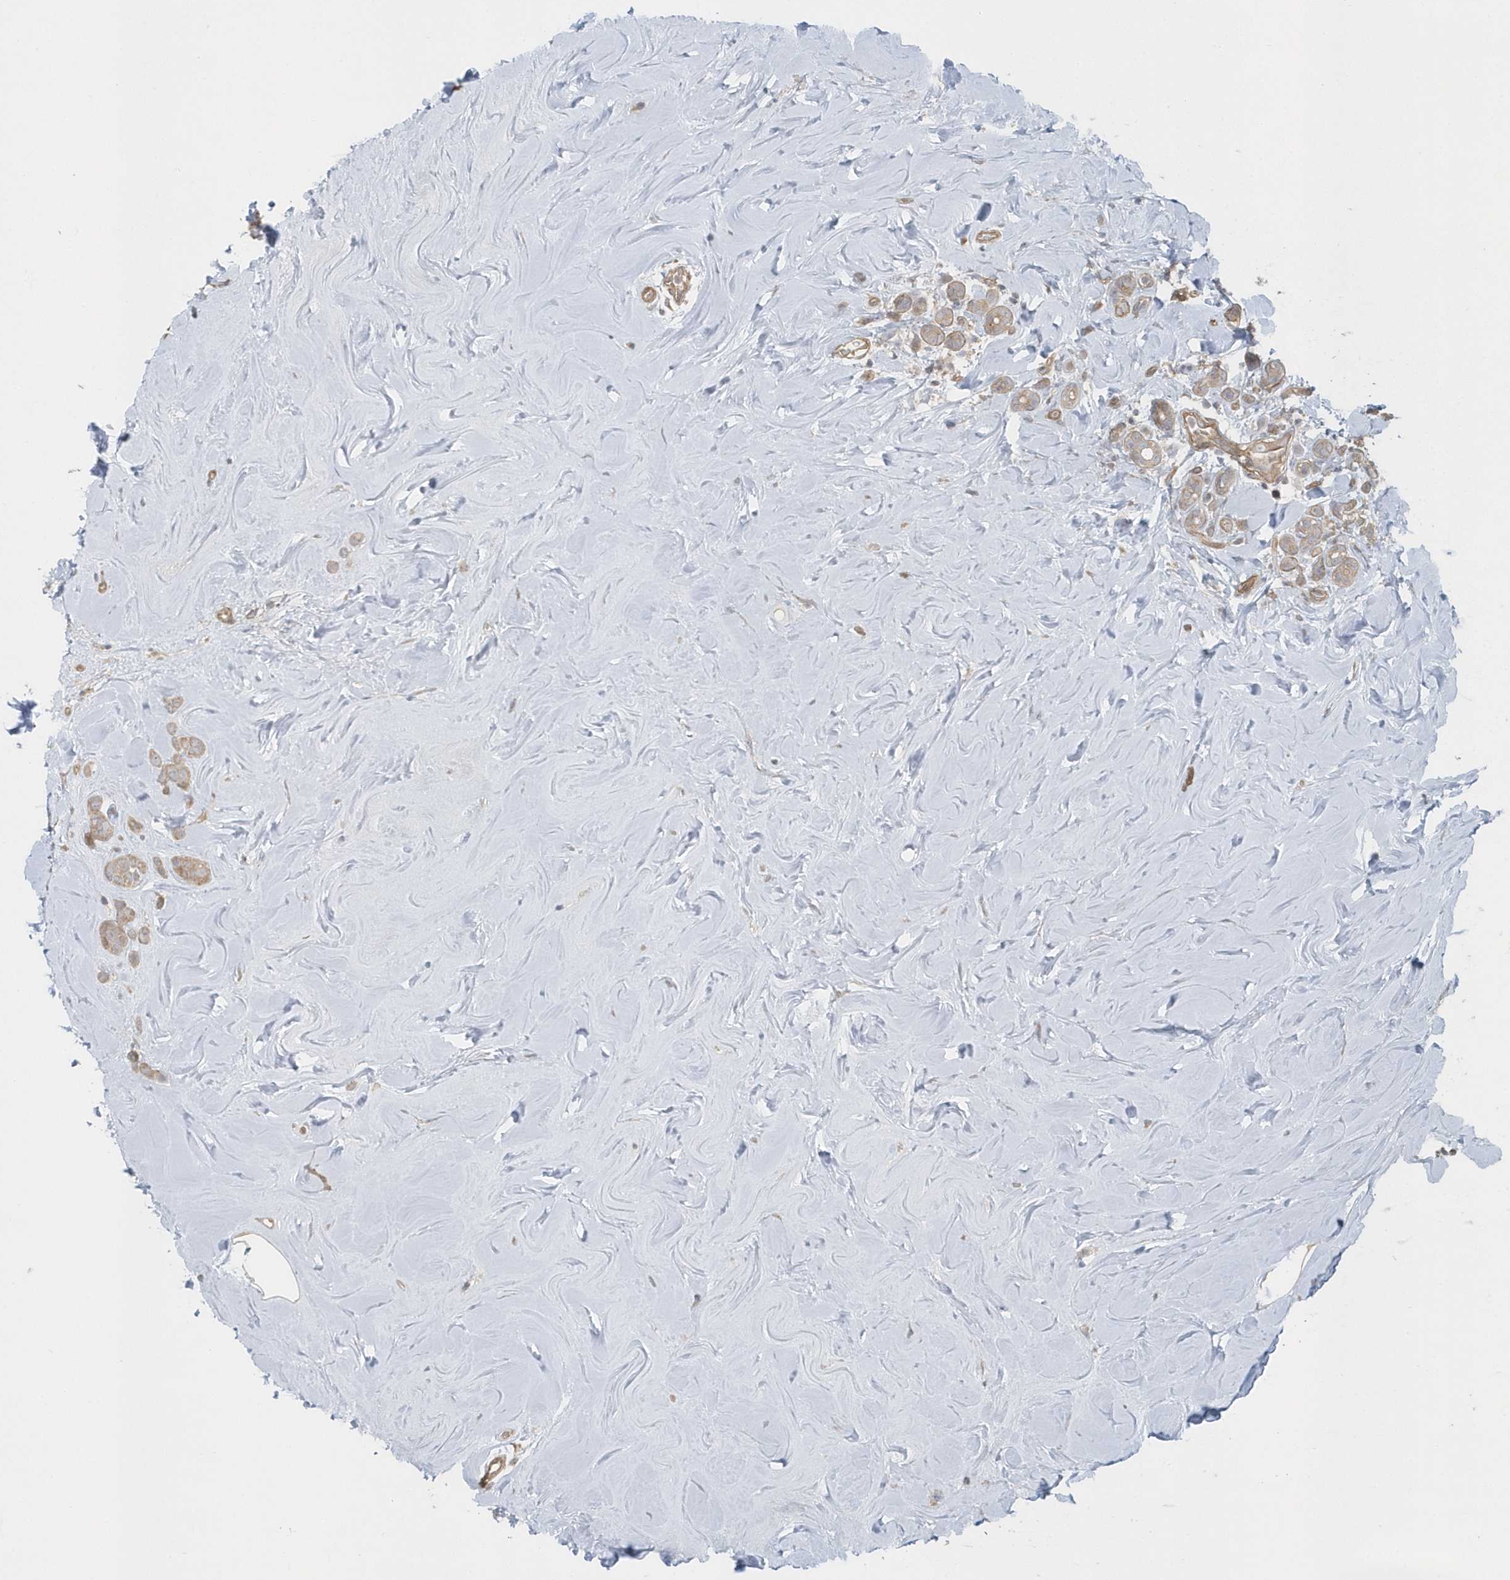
{"staining": {"intensity": "weak", "quantity": "25%-75%", "location": "cytoplasmic/membranous"}, "tissue": "breast cancer", "cell_type": "Tumor cells", "image_type": "cancer", "snomed": [{"axis": "morphology", "description": "Lobular carcinoma"}, {"axis": "topography", "description": "Breast"}], "caption": "IHC staining of breast lobular carcinoma, which exhibits low levels of weak cytoplasmic/membranous positivity in about 25%-75% of tumor cells indicating weak cytoplasmic/membranous protein expression. The staining was performed using DAB (3,3'-diaminobenzidine) (brown) for protein detection and nuclei were counterstained in hematoxylin (blue).", "gene": "ACTR1A", "patient": {"sex": "female", "age": 47}}